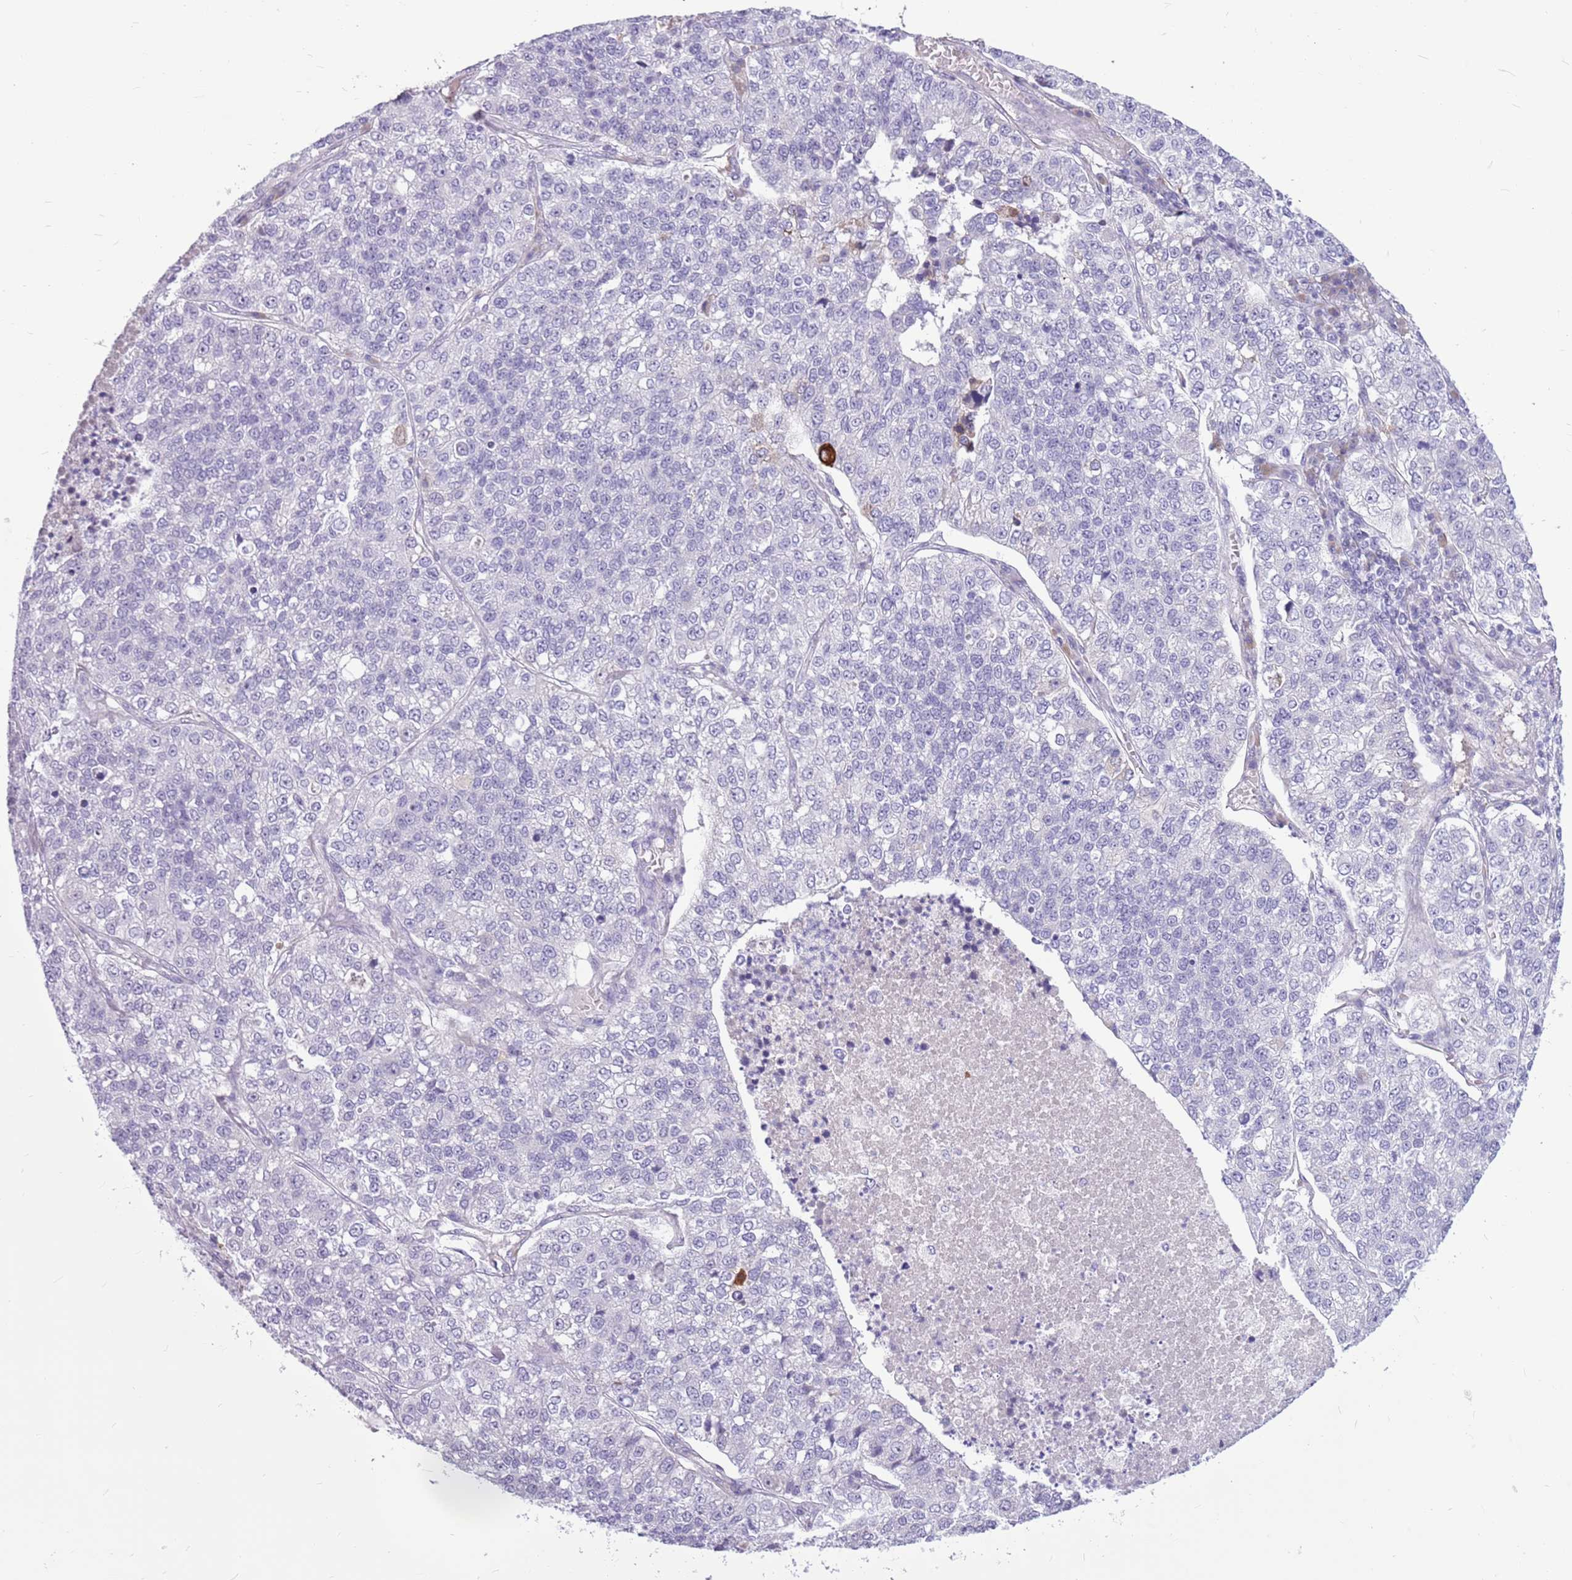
{"staining": {"intensity": "negative", "quantity": "none", "location": "none"}, "tissue": "lung cancer", "cell_type": "Tumor cells", "image_type": "cancer", "snomed": [{"axis": "morphology", "description": "Adenocarcinoma, NOS"}, {"axis": "topography", "description": "Lung"}], "caption": "A high-resolution photomicrograph shows IHC staining of lung cancer (adenocarcinoma), which demonstrates no significant positivity in tumor cells. Nuclei are stained in blue.", "gene": "ZNF425", "patient": {"sex": "male", "age": 49}}